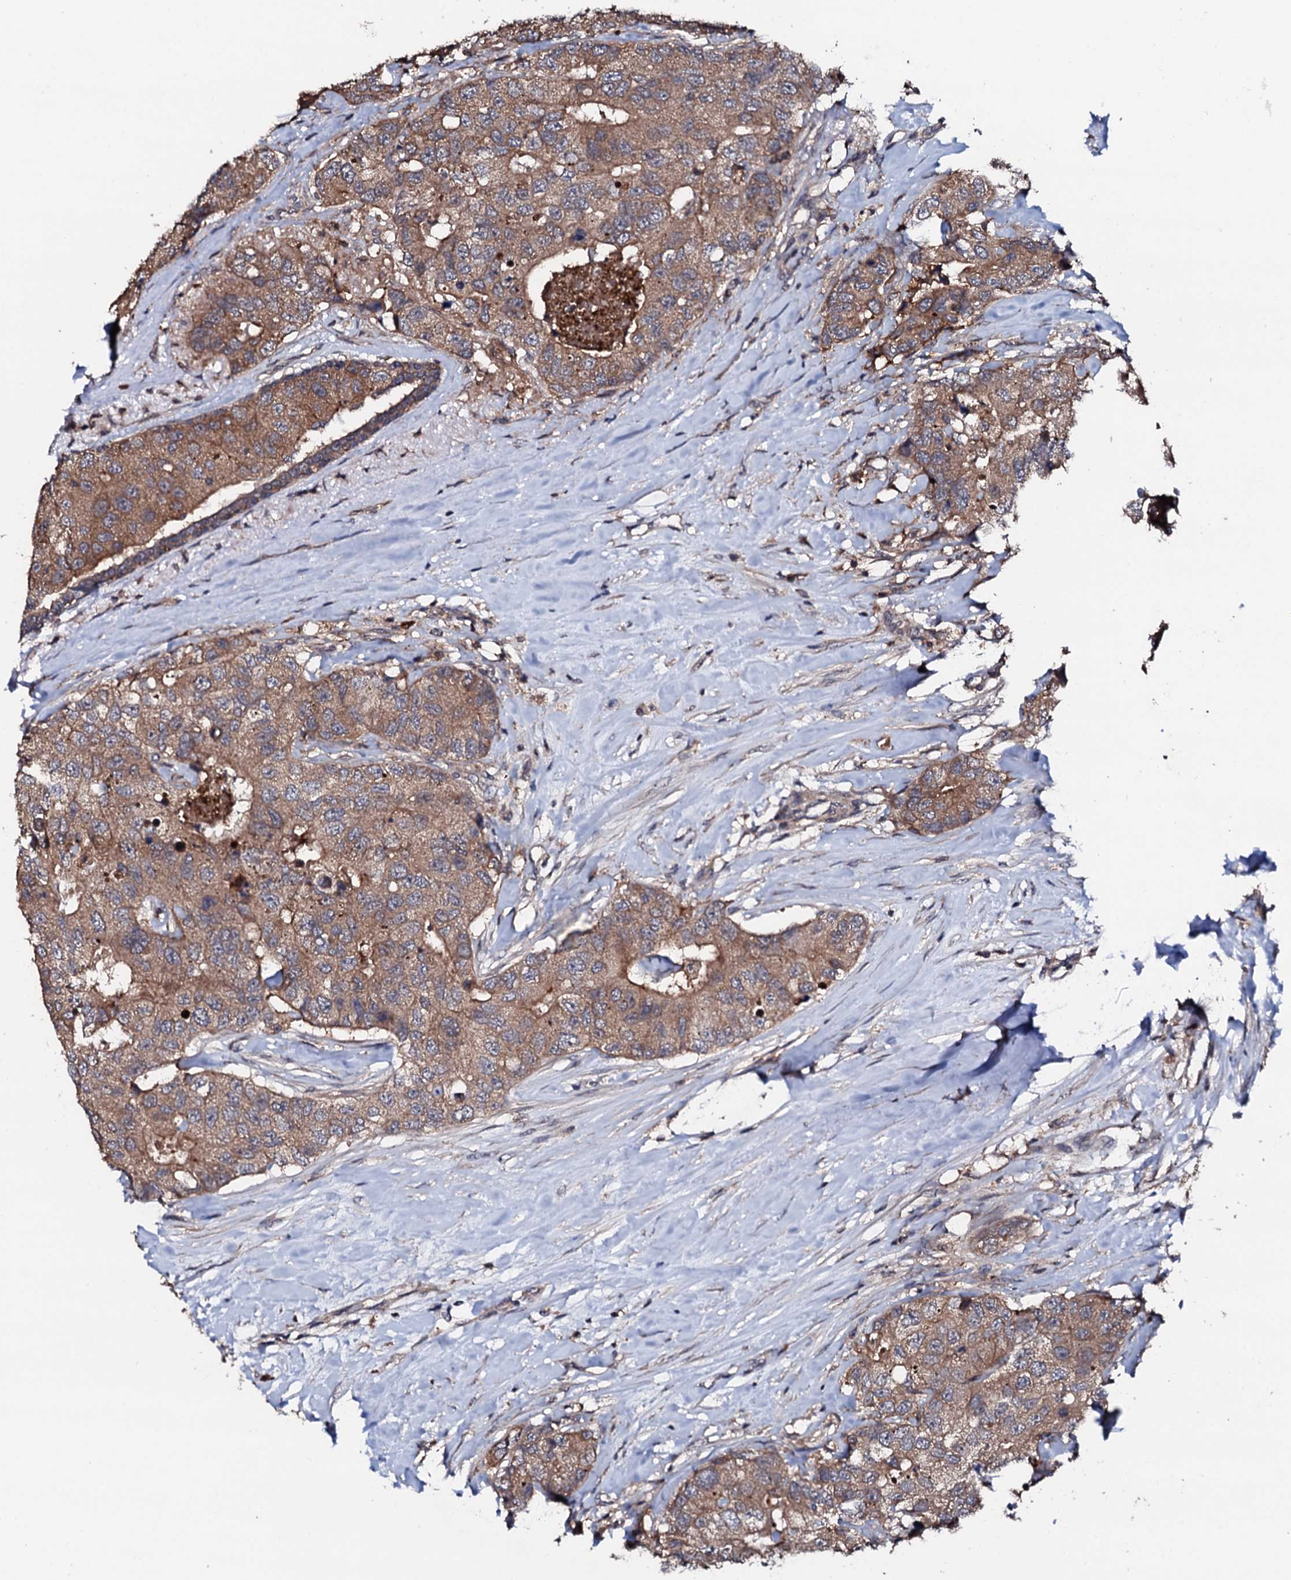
{"staining": {"intensity": "moderate", "quantity": ">75%", "location": "cytoplasmic/membranous"}, "tissue": "breast cancer", "cell_type": "Tumor cells", "image_type": "cancer", "snomed": [{"axis": "morphology", "description": "Duct carcinoma"}, {"axis": "topography", "description": "Breast"}], "caption": "A micrograph showing moderate cytoplasmic/membranous expression in approximately >75% of tumor cells in breast cancer, as visualized by brown immunohistochemical staining.", "gene": "EDC3", "patient": {"sex": "female", "age": 62}}